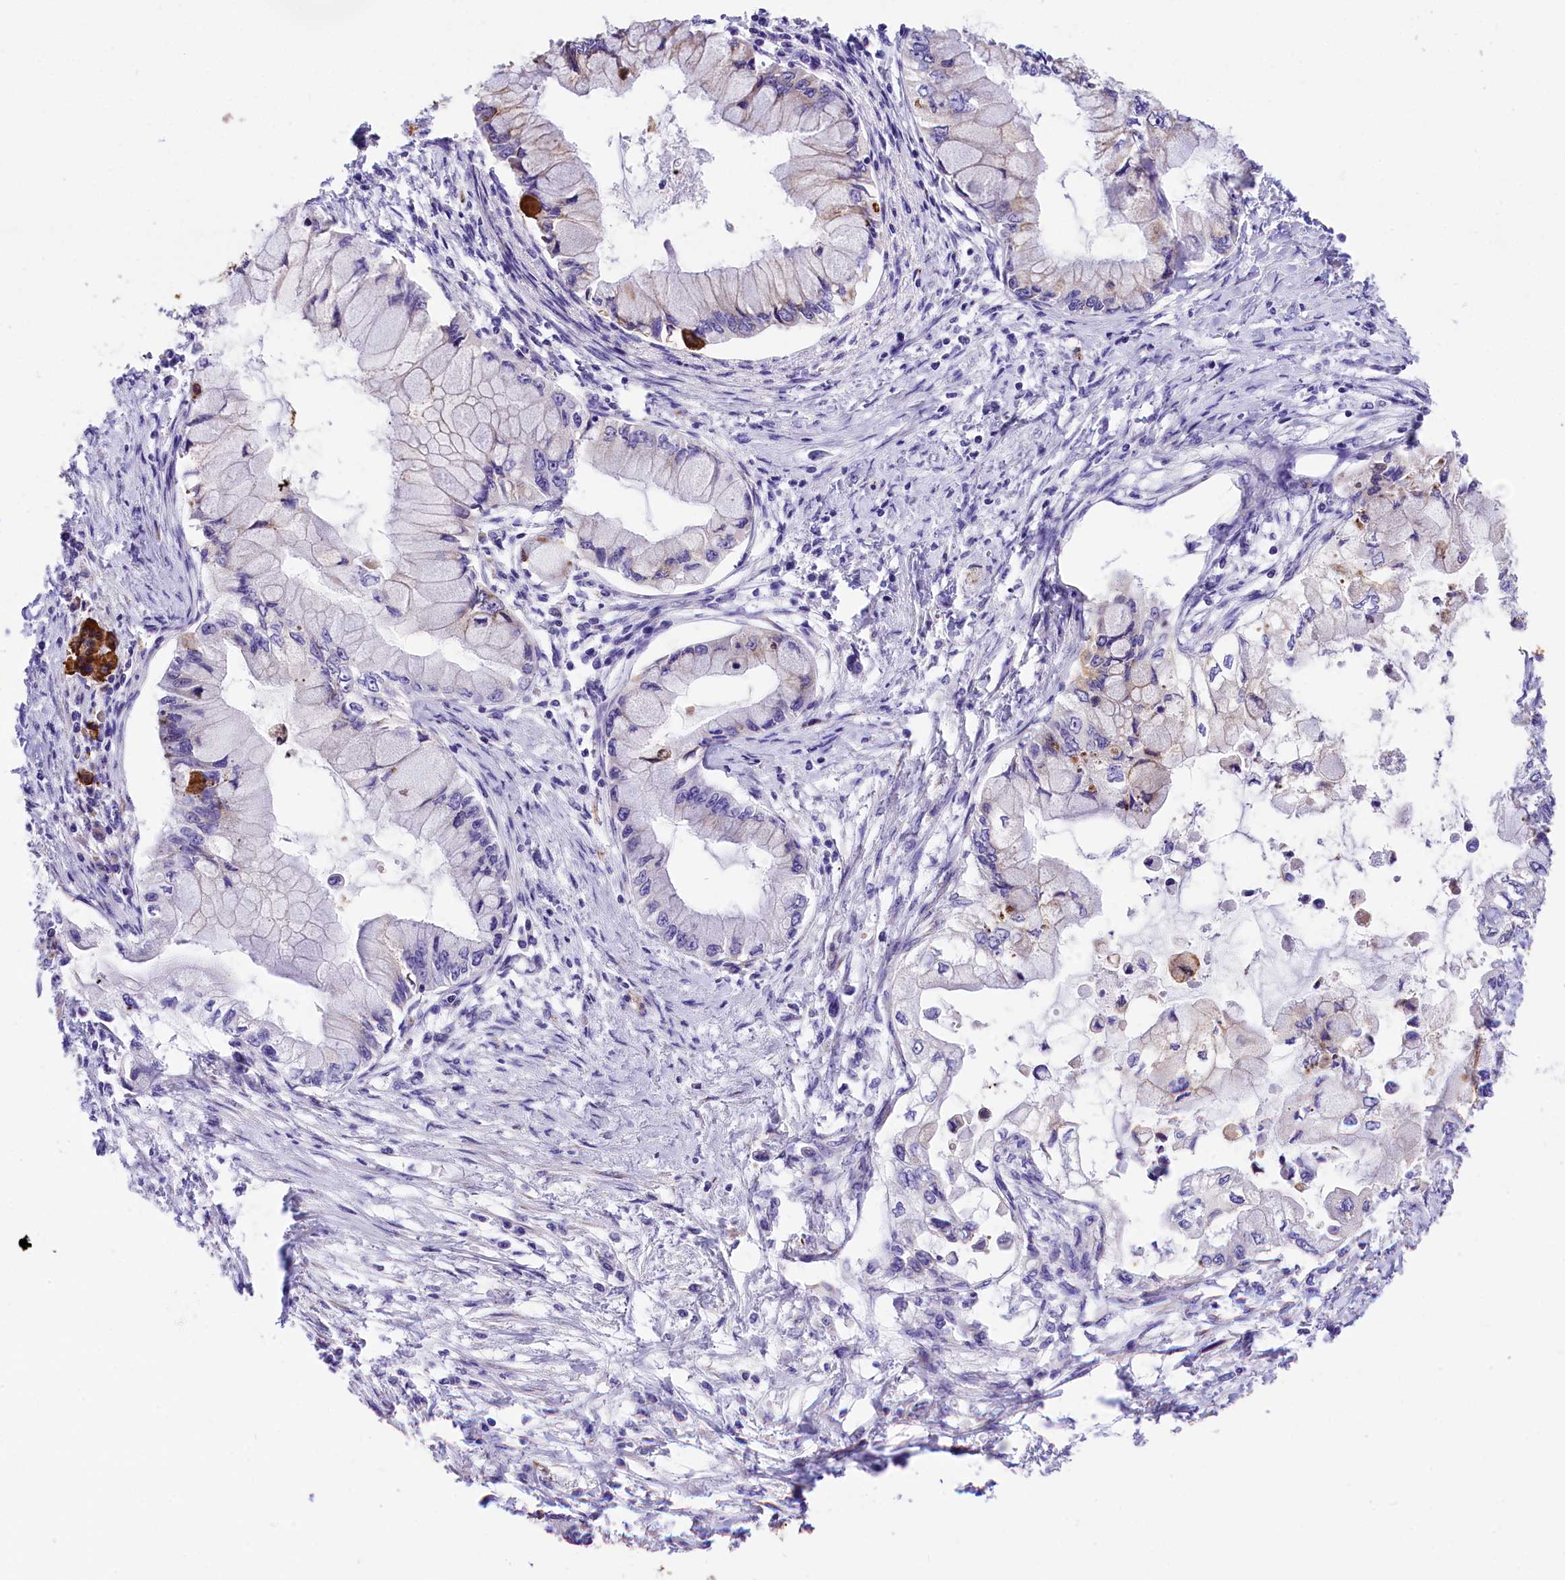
{"staining": {"intensity": "moderate", "quantity": "25%-75%", "location": "cytoplasmic/membranous"}, "tissue": "pancreatic cancer", "cell_type": "Tumor cells", "image_type": "cancer", "snomed": [{"axis": "morphology", "description": "Adenocarcinoma, NOS"}, {"axis": "topography", "description": "Pancreas"}], "caption": "Approximately 25%-75% of tumor cells in pancreatic adenocarcinoma display moderate cytoplasmic/membranous protein expression as visualized by brown immunohistochemical staining.", "gene": "ITGA1", "patient": {"sex": "male", "age": 48}}